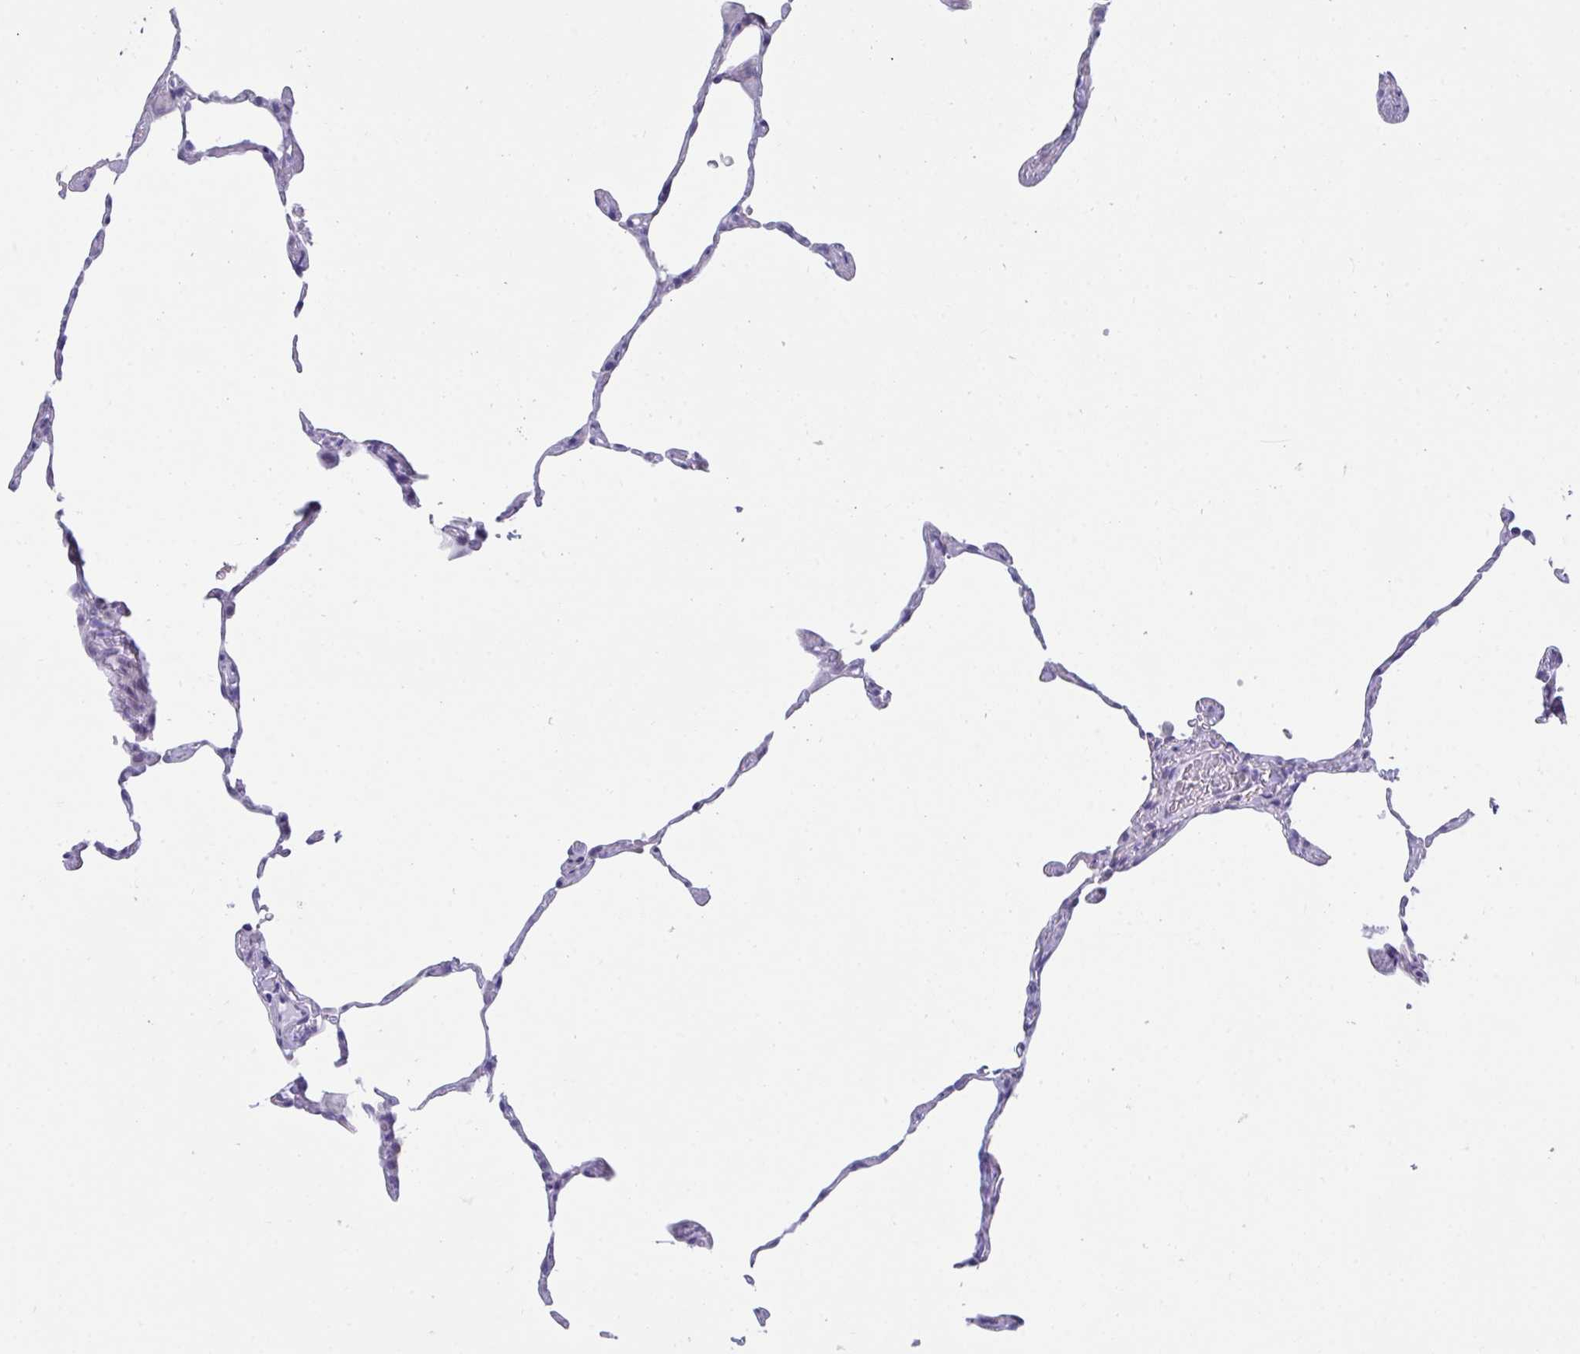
{"staining": {"intensity": "weak", "quantity": "<25%", "location": "cytoplasmic/membranous"}, "tissue": "lung", "cell_type": "Alveolar cells", "image_type": "normal", "snomed": [{"axis": "morphology", "description": "Normal tissue, NOS"}, {"axis": "topography", "description": "Lung"}], "caption": "Protein analysis of unremarkable lung demonstrates no significant positivity in alveolar cells.", "gene": "TTC30A", "patient": {"sex": "female", "age": 57}}